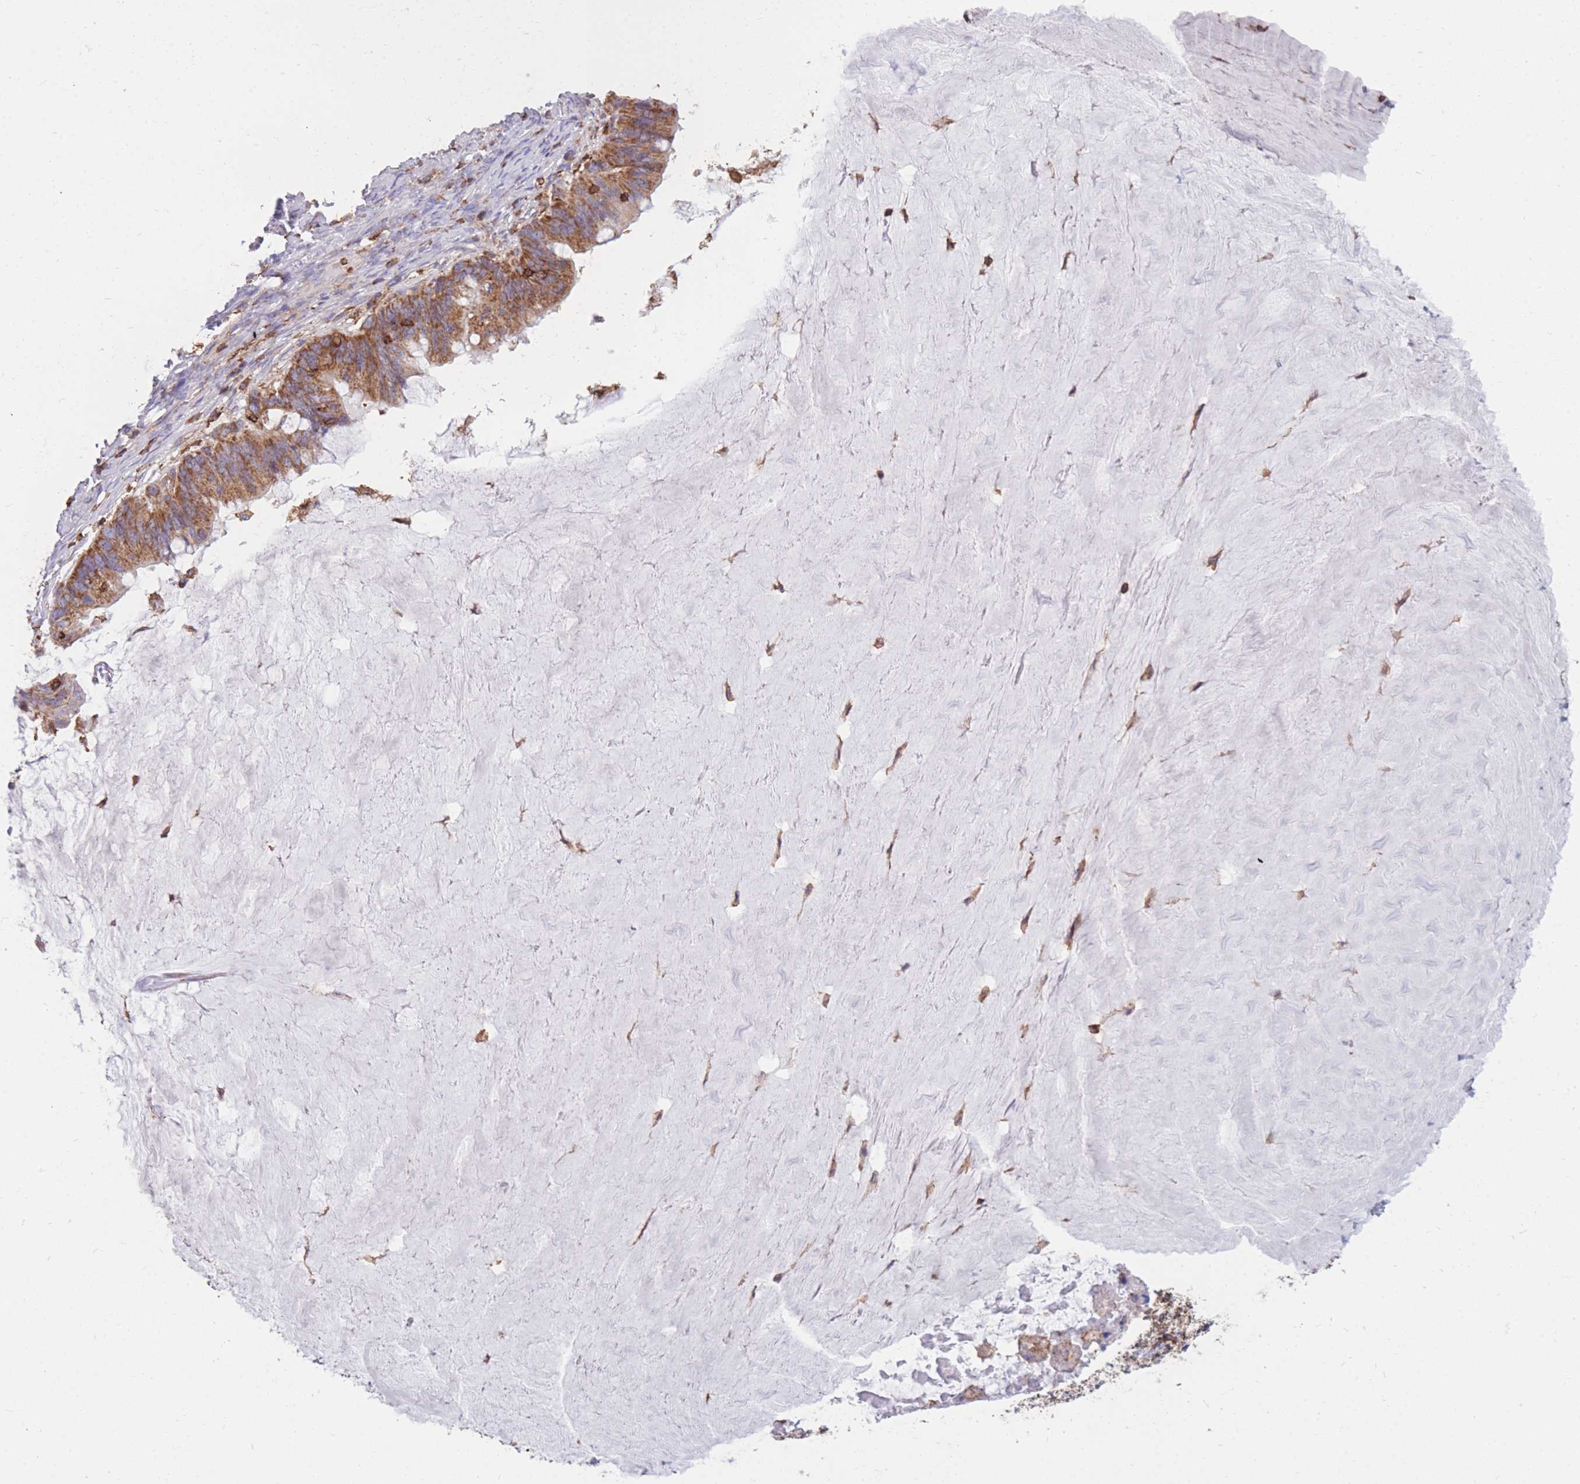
{"staining": {"intensity": "moderate", "quantity": ">75%", "location": "cytoplasmic/membranous"}, "tissue": "ovarian cancer", "cell_type": "Tumor cells", "image_type": "cancer", "snomed": [{"axis": "morphology", "description": "Cystadenocarcinoma, mucinous, NOS"}, {"axis": "topography", "description": "Ovary"}], "caption": "This photomicrograph reveals immunohistochemistry staining of mucinous cystadenocarcinoma (ovarian), with medium moderate cytoplasmic/membranous staining in approximately >75% of tumor cells.", "gene": "MRPL54", "patient": {"sex": "female", "age": 61}}